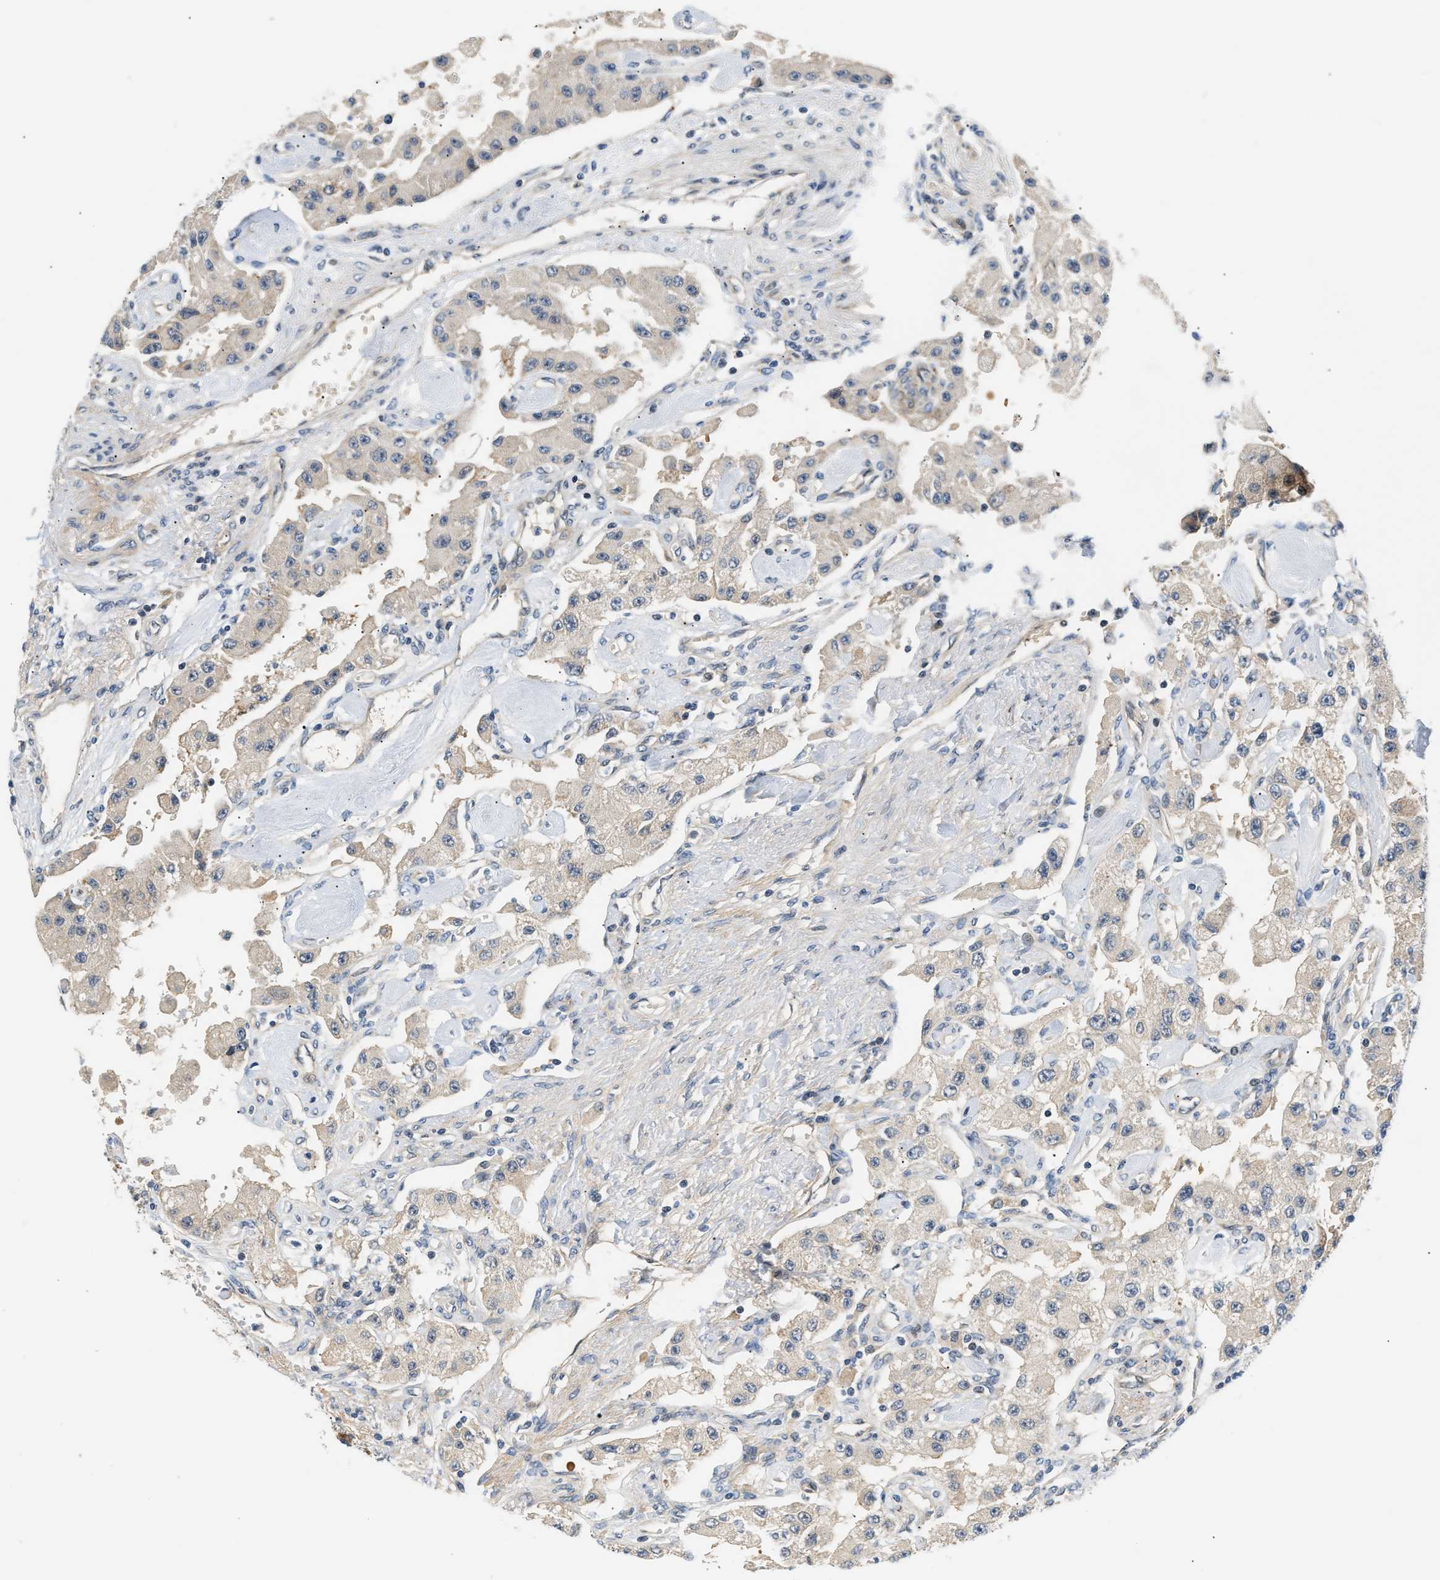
{"staining": {"intensity": "negative", "quantity": "none", "location": "none"}, "tissue": "carcinoid", "cell_type": "Tumor cells", "image_type": "cancer", "snomed": [{"axis": "morphology", "description": "Carcinoid, malignant, NOS"}, {"axis": "topography", "description": "Pancreas"}], "caption": "Immunohistochemical staining of human carcinoid (malignant) exhibits no significant positivity in tumor cells.", "gene": "TNIP2", "patient": {"sex": "male", "age": 41}}